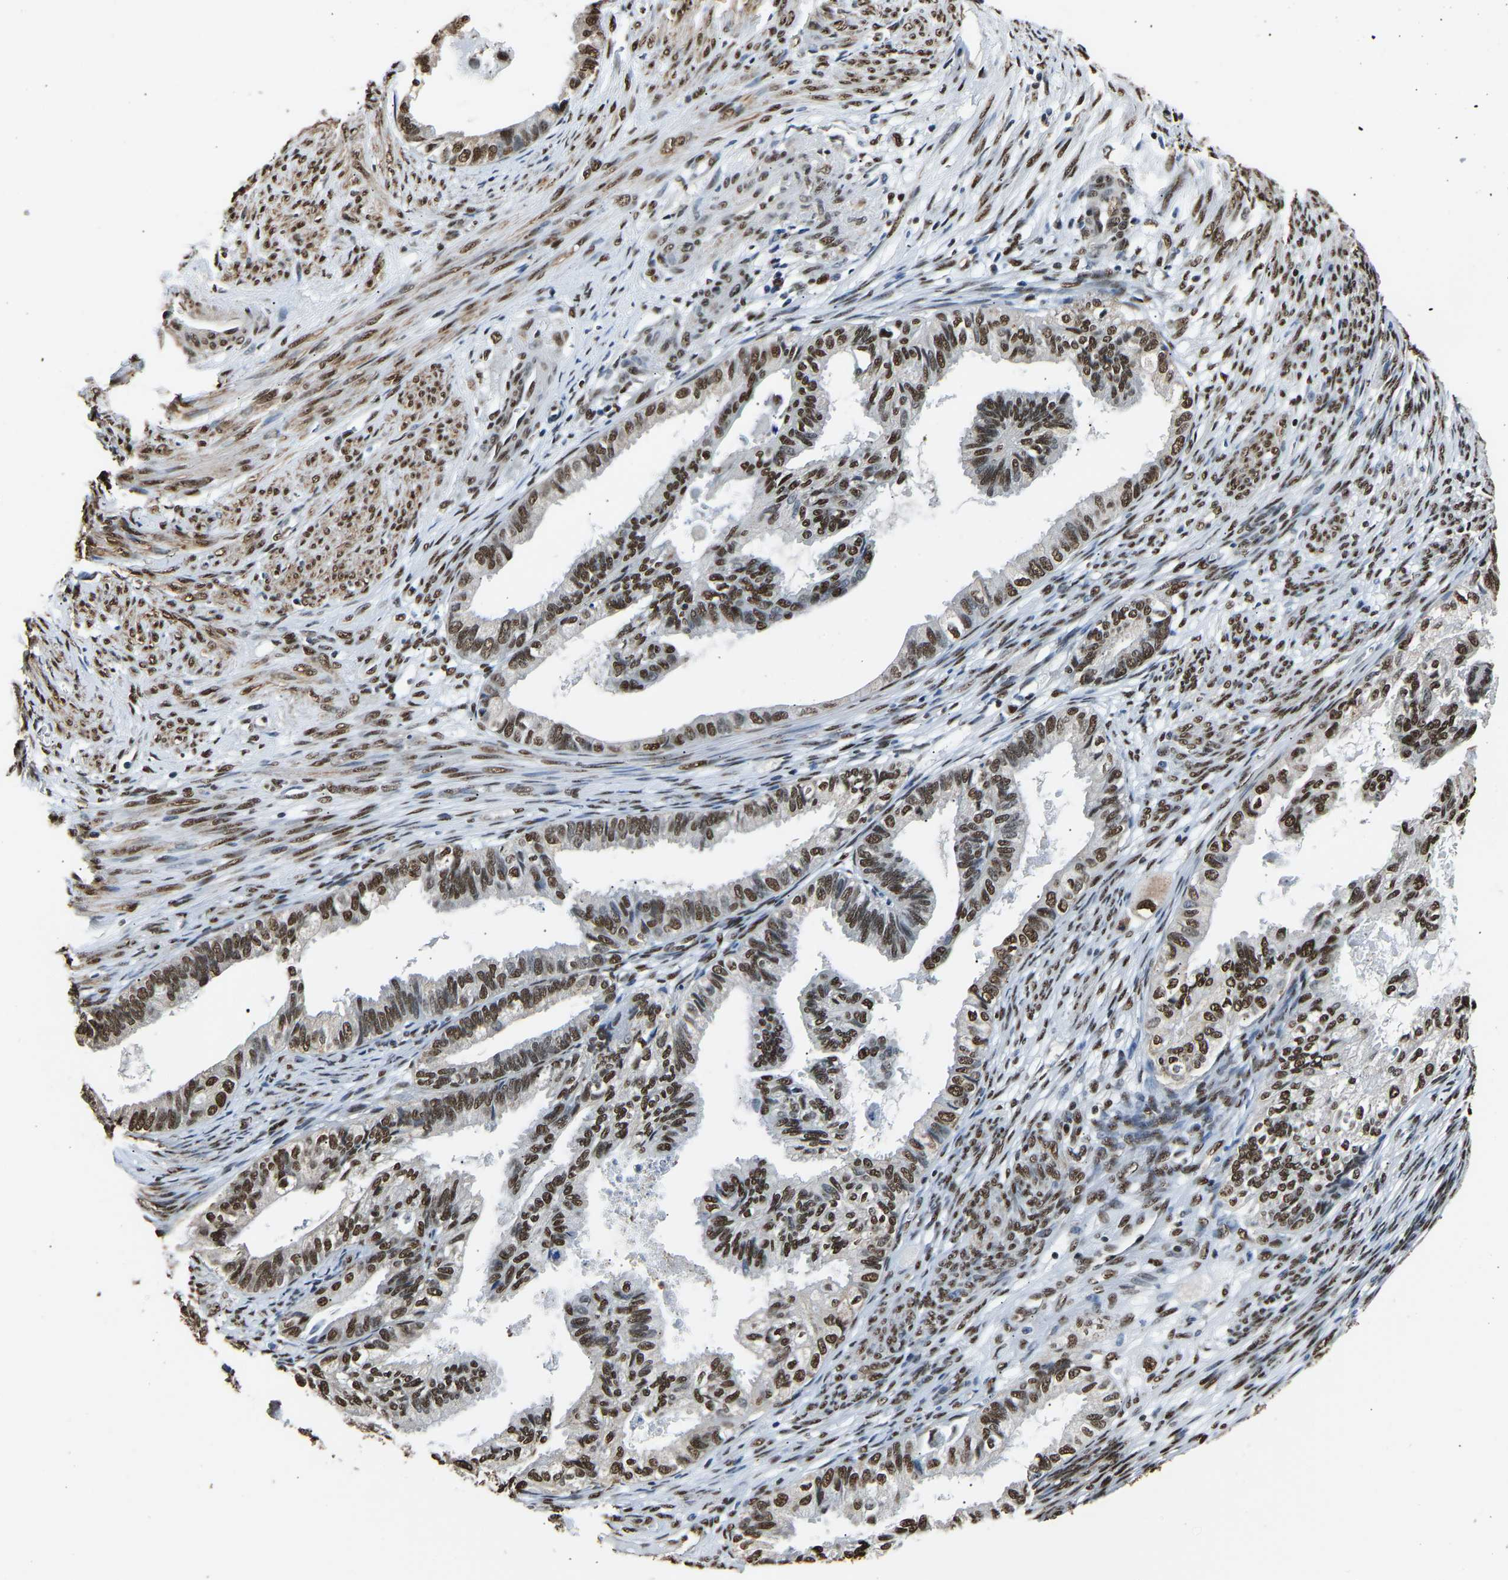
{"staining": {"intensity": "strong", "quantity": ">75%", "location": "nuclear"}, "tissue": "cervical cancer", "cell_type": "Tumor cells", "image_type": "cancer", "snomed": [{"axis": "morphology", "description": "Normal tissue, NOS"}, {"axis": "morphology", "description": "Adenocarcinoma, NOS"}, {"axis": "topography", "description": "Cervix"}, {"axis": "topography", "description": "Endometrium"}], "caption": "This is an image of immunohistochemistry (IHC) staining of cervical adenocarcinoma, which shows strong staining in the nuclear of tumor cells.", "gene": "SAFB", "patient": {"sex": "female", "age": 86}}